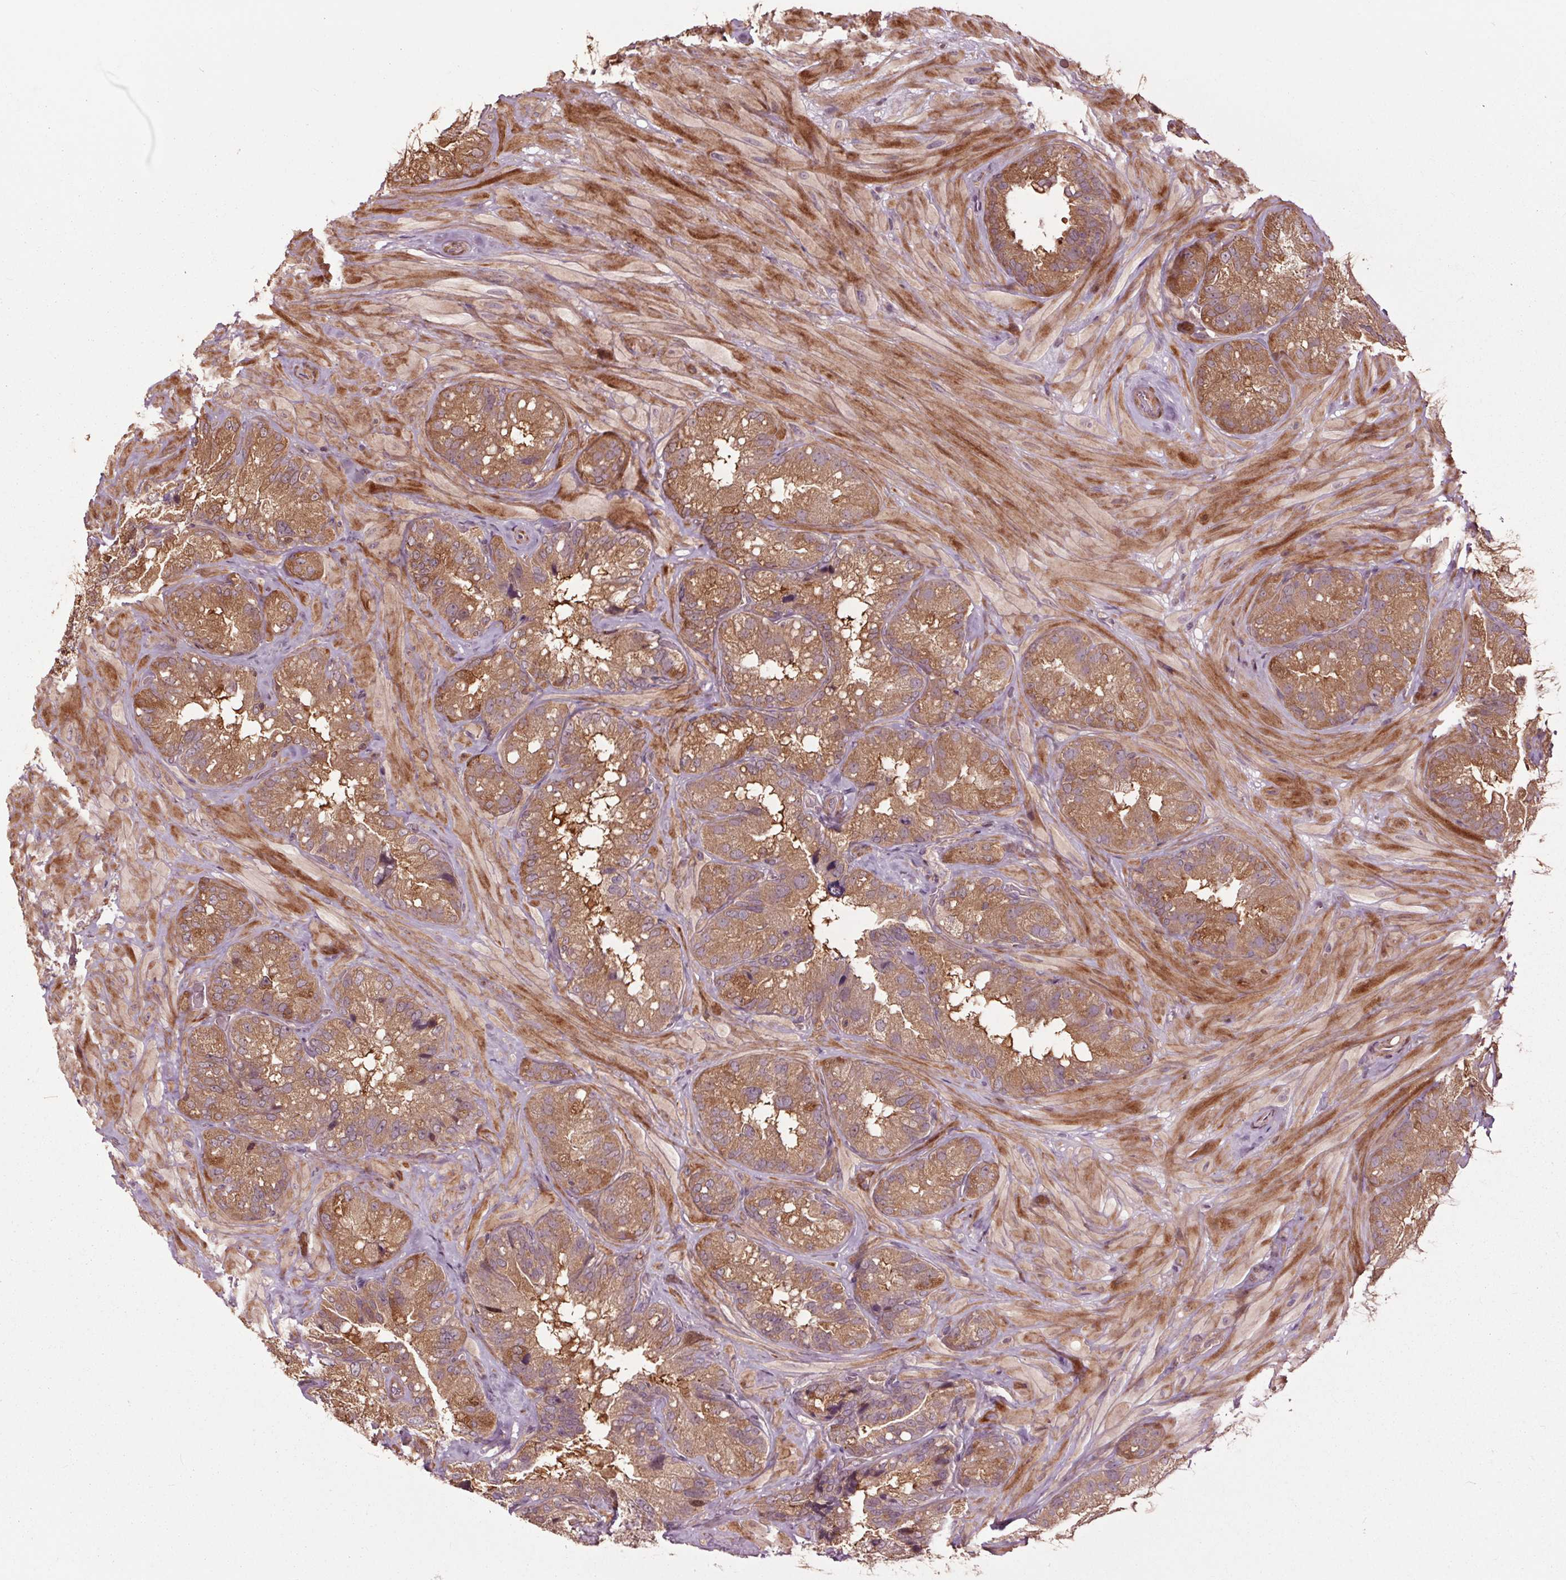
{"staining": {"intensity": "moderate", "quantity": ">75%", "location": "cytoplasmic/membranous"}, "tissue": "seminal vesicle", "cell_type": "Glandular cells", "image_type": "normal", "snomed": [{"axis": "morphology", "description": "Normal tissue, NOS"}, {"axis": "topography", "description": "Seminal veicle"}], "caption": "Protein staining displays moderate cytoplasmic/membranous staining in about >75% of glandular cells in benign seminal vesicle. (brown staining indicates protein expression, while blue staining denotes nuclei).", "gene": "CEP95", "patient": {"sex": "male", "age": 60}}